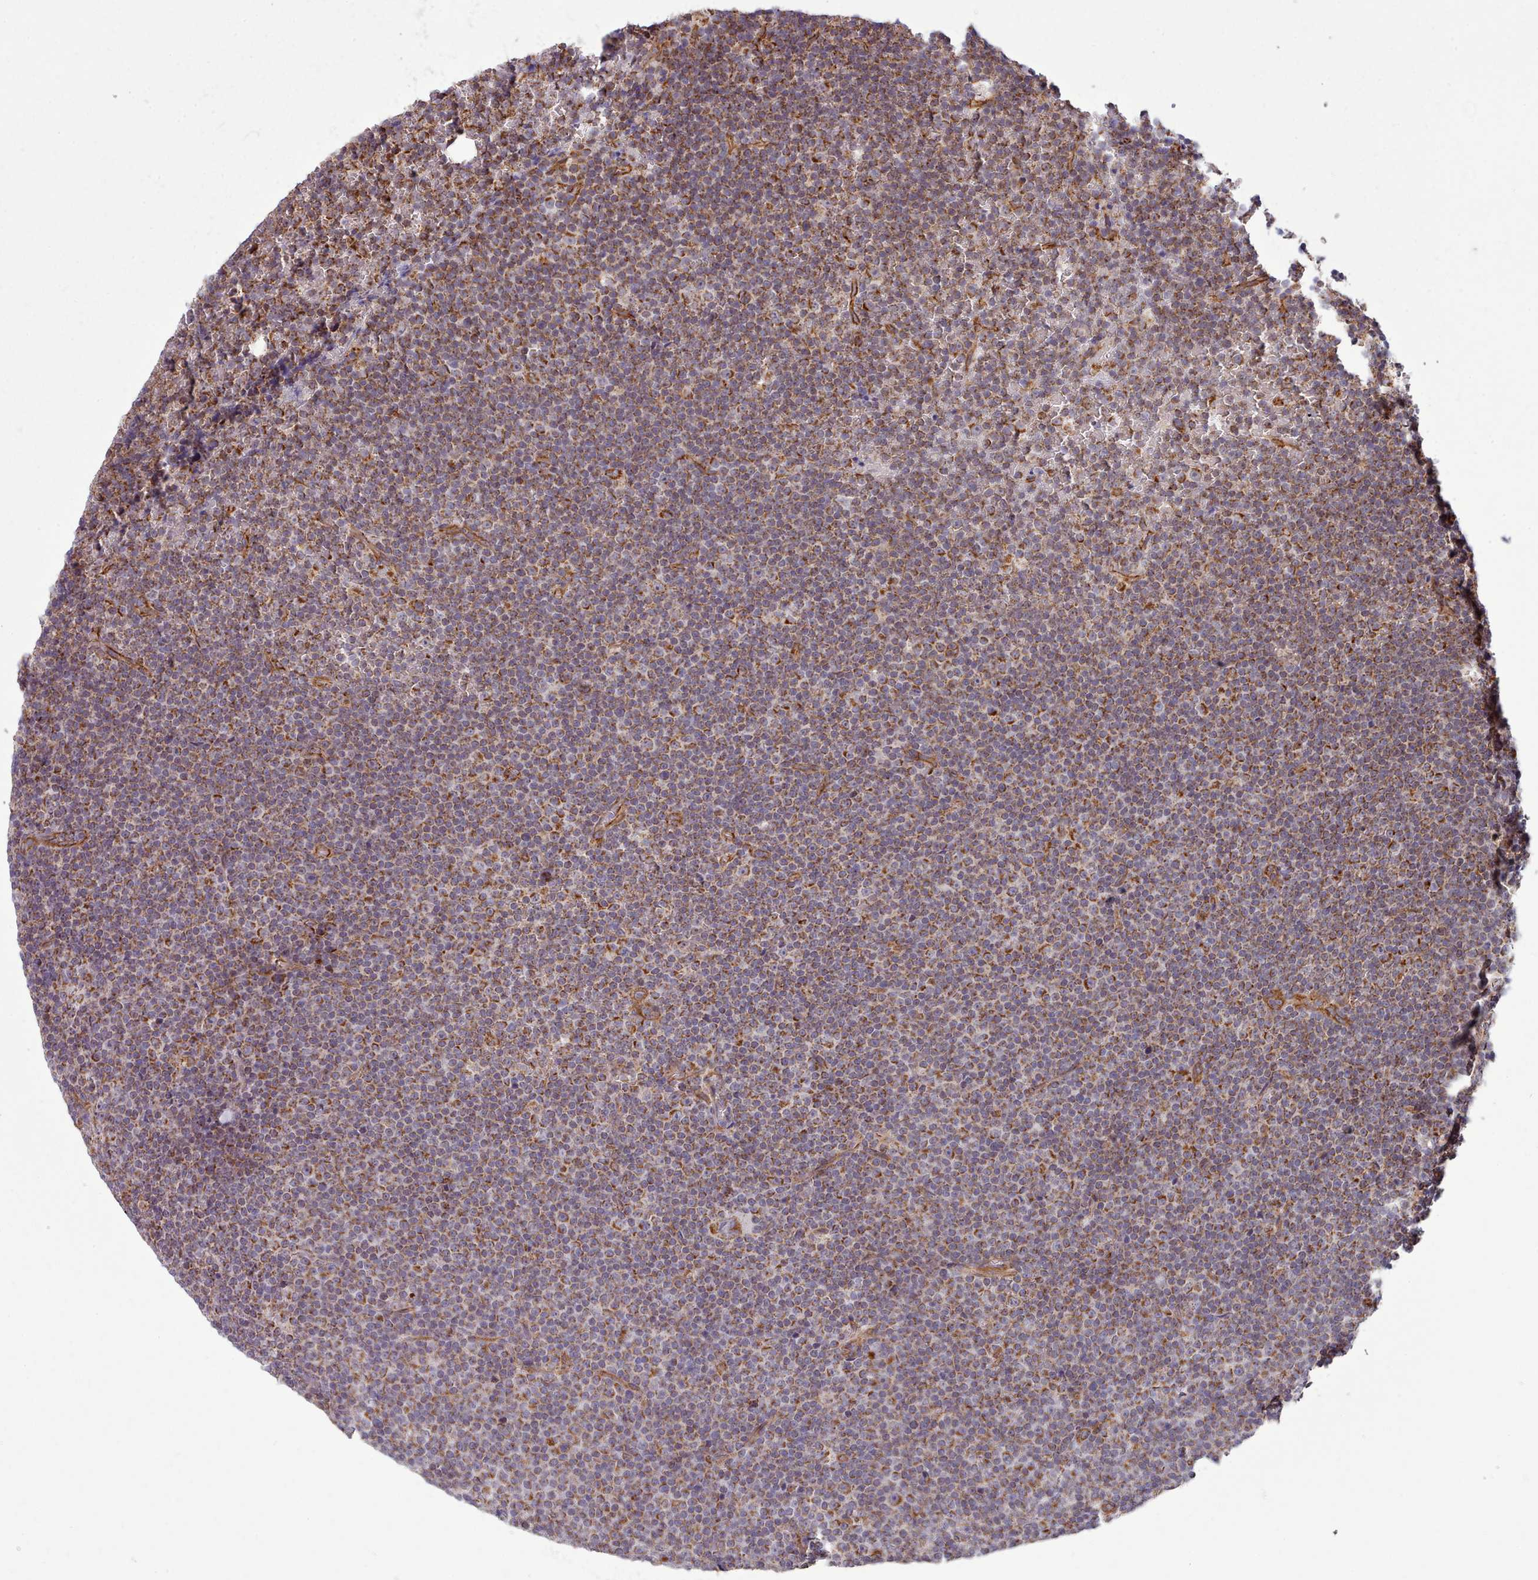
{"staining": {"intensity": "moderate", "quantity": ">75%", "location": "cytoplasmic/membranous"}, "tissue": "lymphoma", "cell_type": "Tumor cells", "image_type": "cancer", "snomed": [{"axis": "morphology", "description": "Malignant lymphoma, non-Hodgkin's type, Low grade"}, {"axis": "topography", "description": "Lymph node"}], "caption": "Tumor cells exhibit moderate cytoplasmic/membranous staining in approximately >75% of cells in lymphoma.", "gene": "MRPL46", "patient": {"sex": "female", "age": 67}}